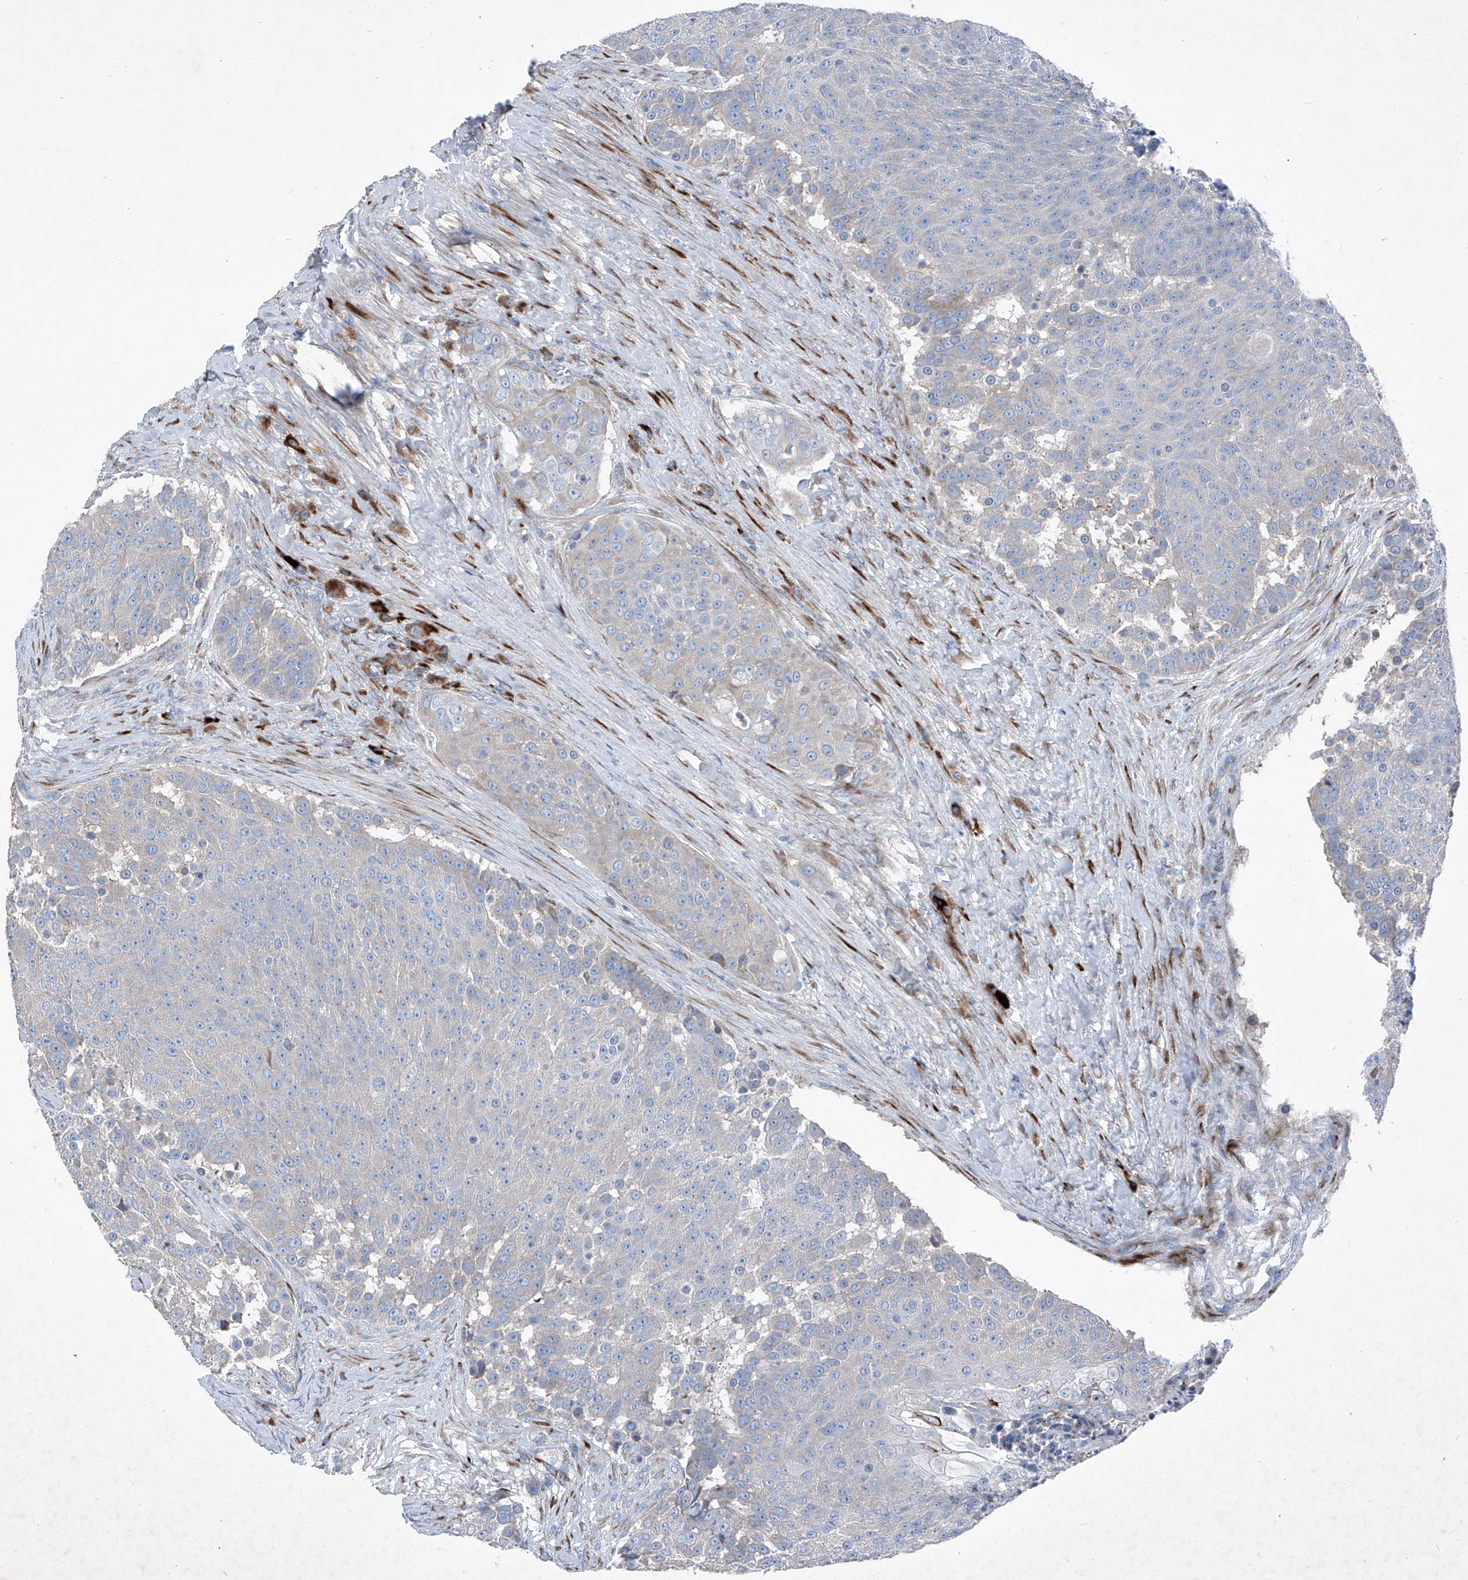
{"staining": {"intensity": "negative", "quantity": "none", "location": "none"}, "tissue": "urothelial cancer", "cell_type": "Tumor cells", "image_type": "cancer", "snomed": [{"axis": "morphology", "description": "Urothelial carcinoma, High grade"}, {"axis": "topography", "description": "Urinary bladder"}], "caption": "Tumor cells are negative for protein expression in human urothelial carcinoma (high-grade).", "gene": "IFI27", "patient": {"sex": "female", "age": 63}}